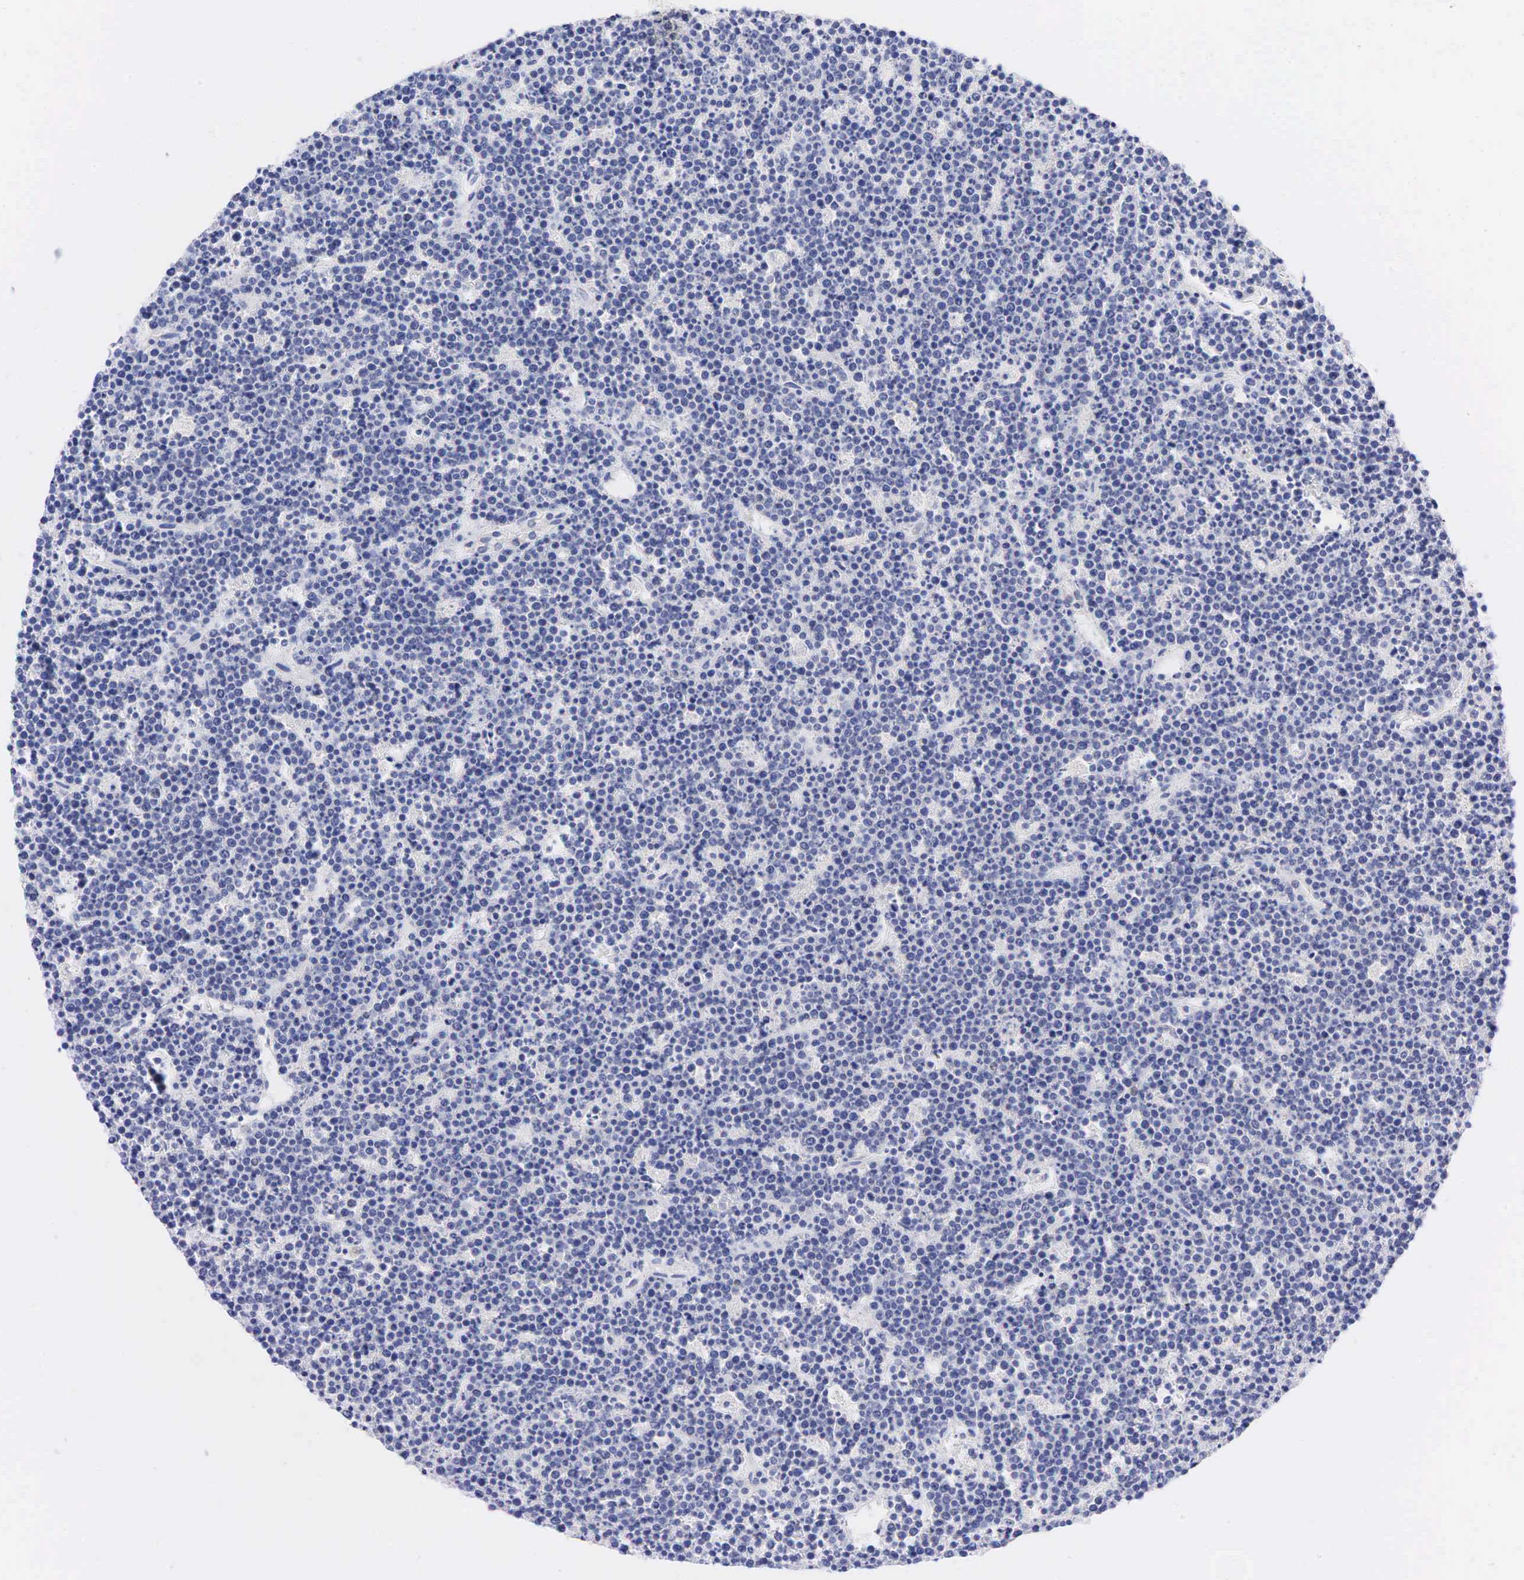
{"staining": {"intensity": "negative", "quantity": "none", "location": "none"}, "tissue": "lymphoma", "cell_type": "Tumor cells", "image_type": "cancer", "snomed": [{"axis": "morphology", "description": "Malignant lymphoma, non-Hodgkin's type, High grade"}, {"axis": "topography", "description": "Ovary"}], "caption": "Immunohistochemistry micrograph of neoplastic tissue: lymphoma stained with DAB (3,3'-diaminobenzidine) displays no significant protein staining in tumor cells.", "gene": "AR", "patient": {"sex": "female", "age": 56}}